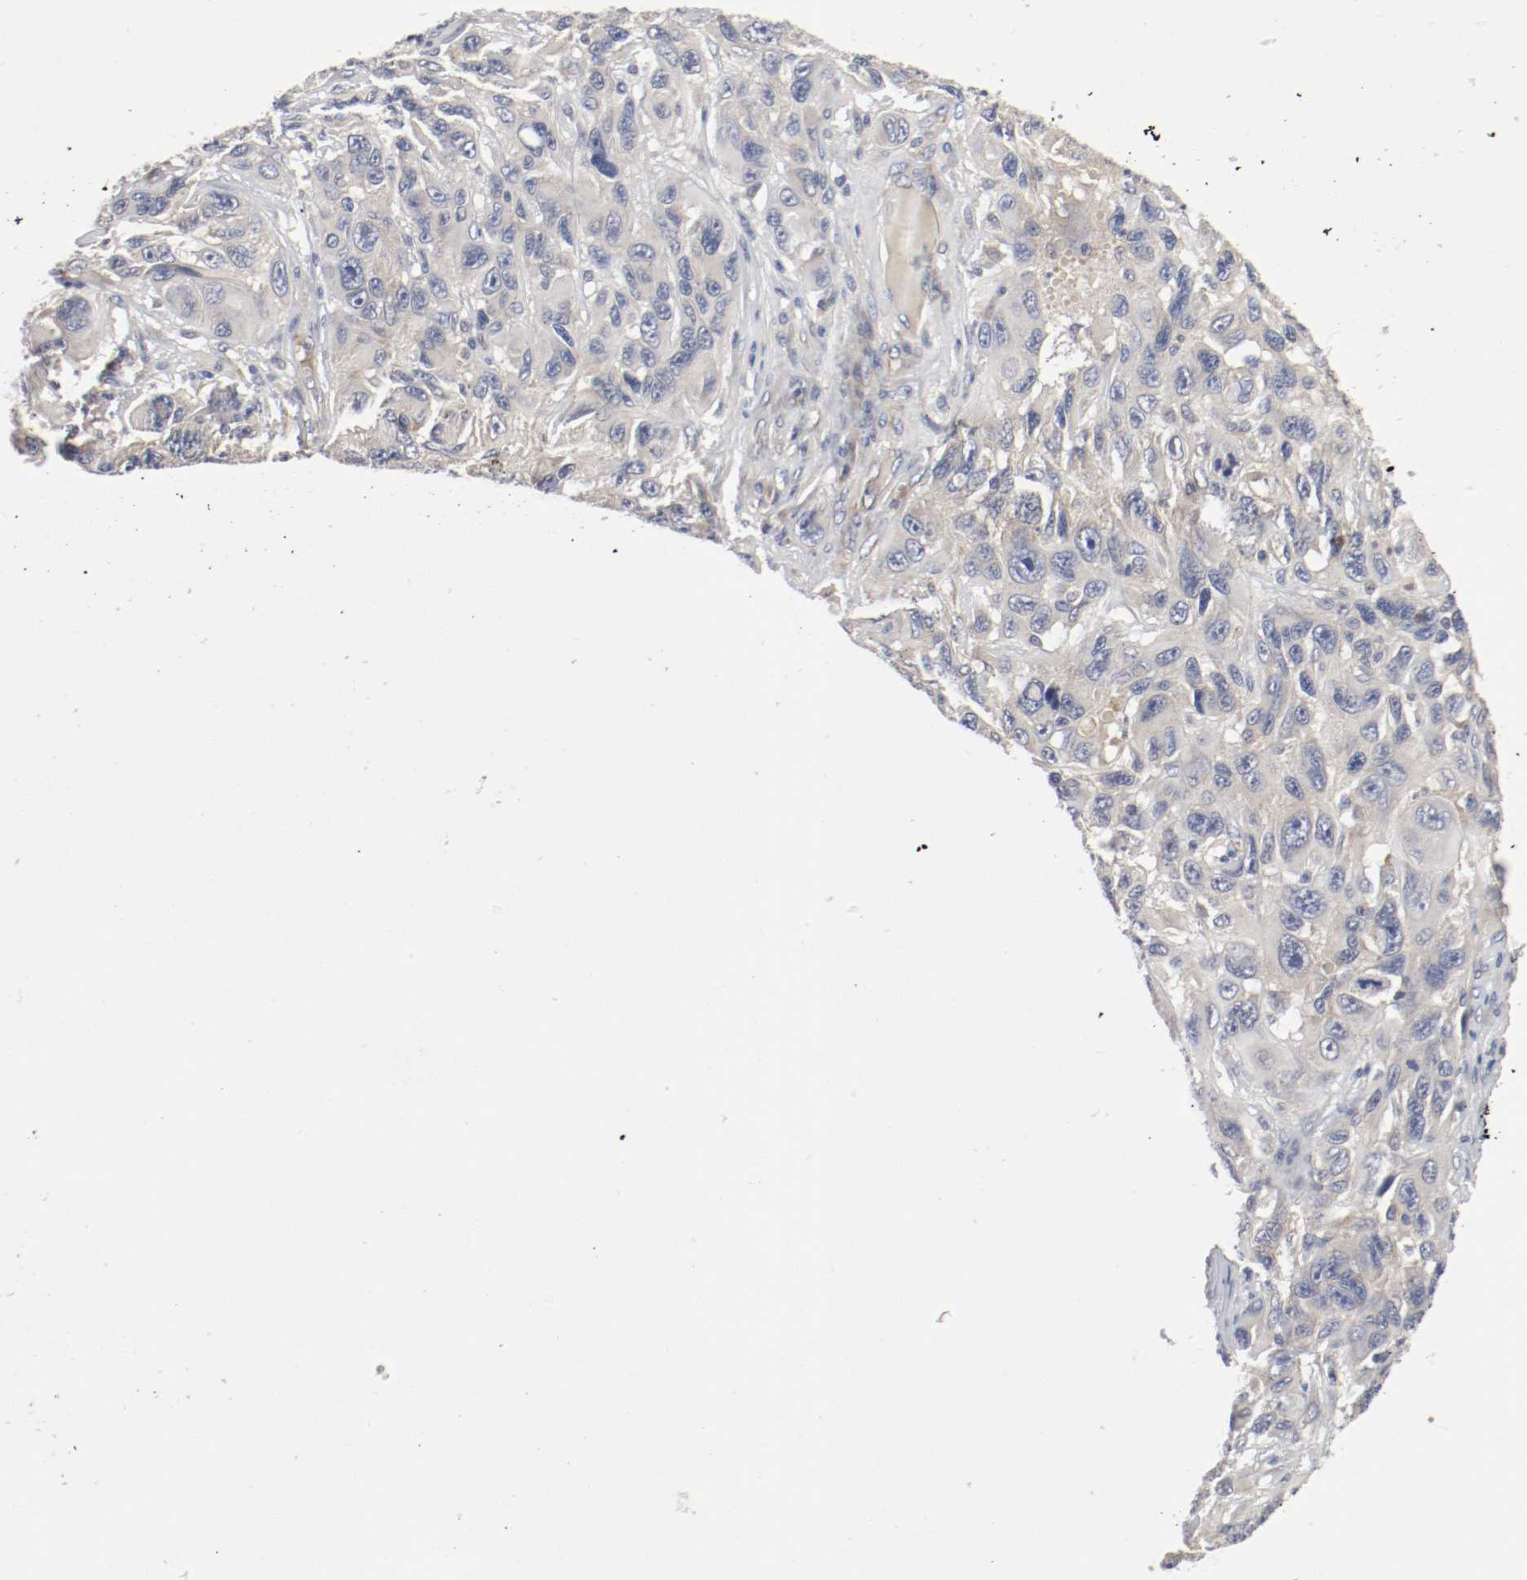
{"staining": {"intensity": "weak", "quantity": "<25%", "location": "cytoplasmic/membranous"}, "tissue": "melanoma", "cell_type": "Tumor cells", "image_type": "cancer", "snomed": [{"axis": "morphology", "description": "Malignant melanoma, NOS"}, {"axis": "topography", "description": "Skin"}], "caption": "The IHC micrograph has no significant positivity in tumor cells of malignant melanoma tissue. Nuclei are stained in blue.", "gene": "REN", "patient": {"sex": "male", "age": 53}}